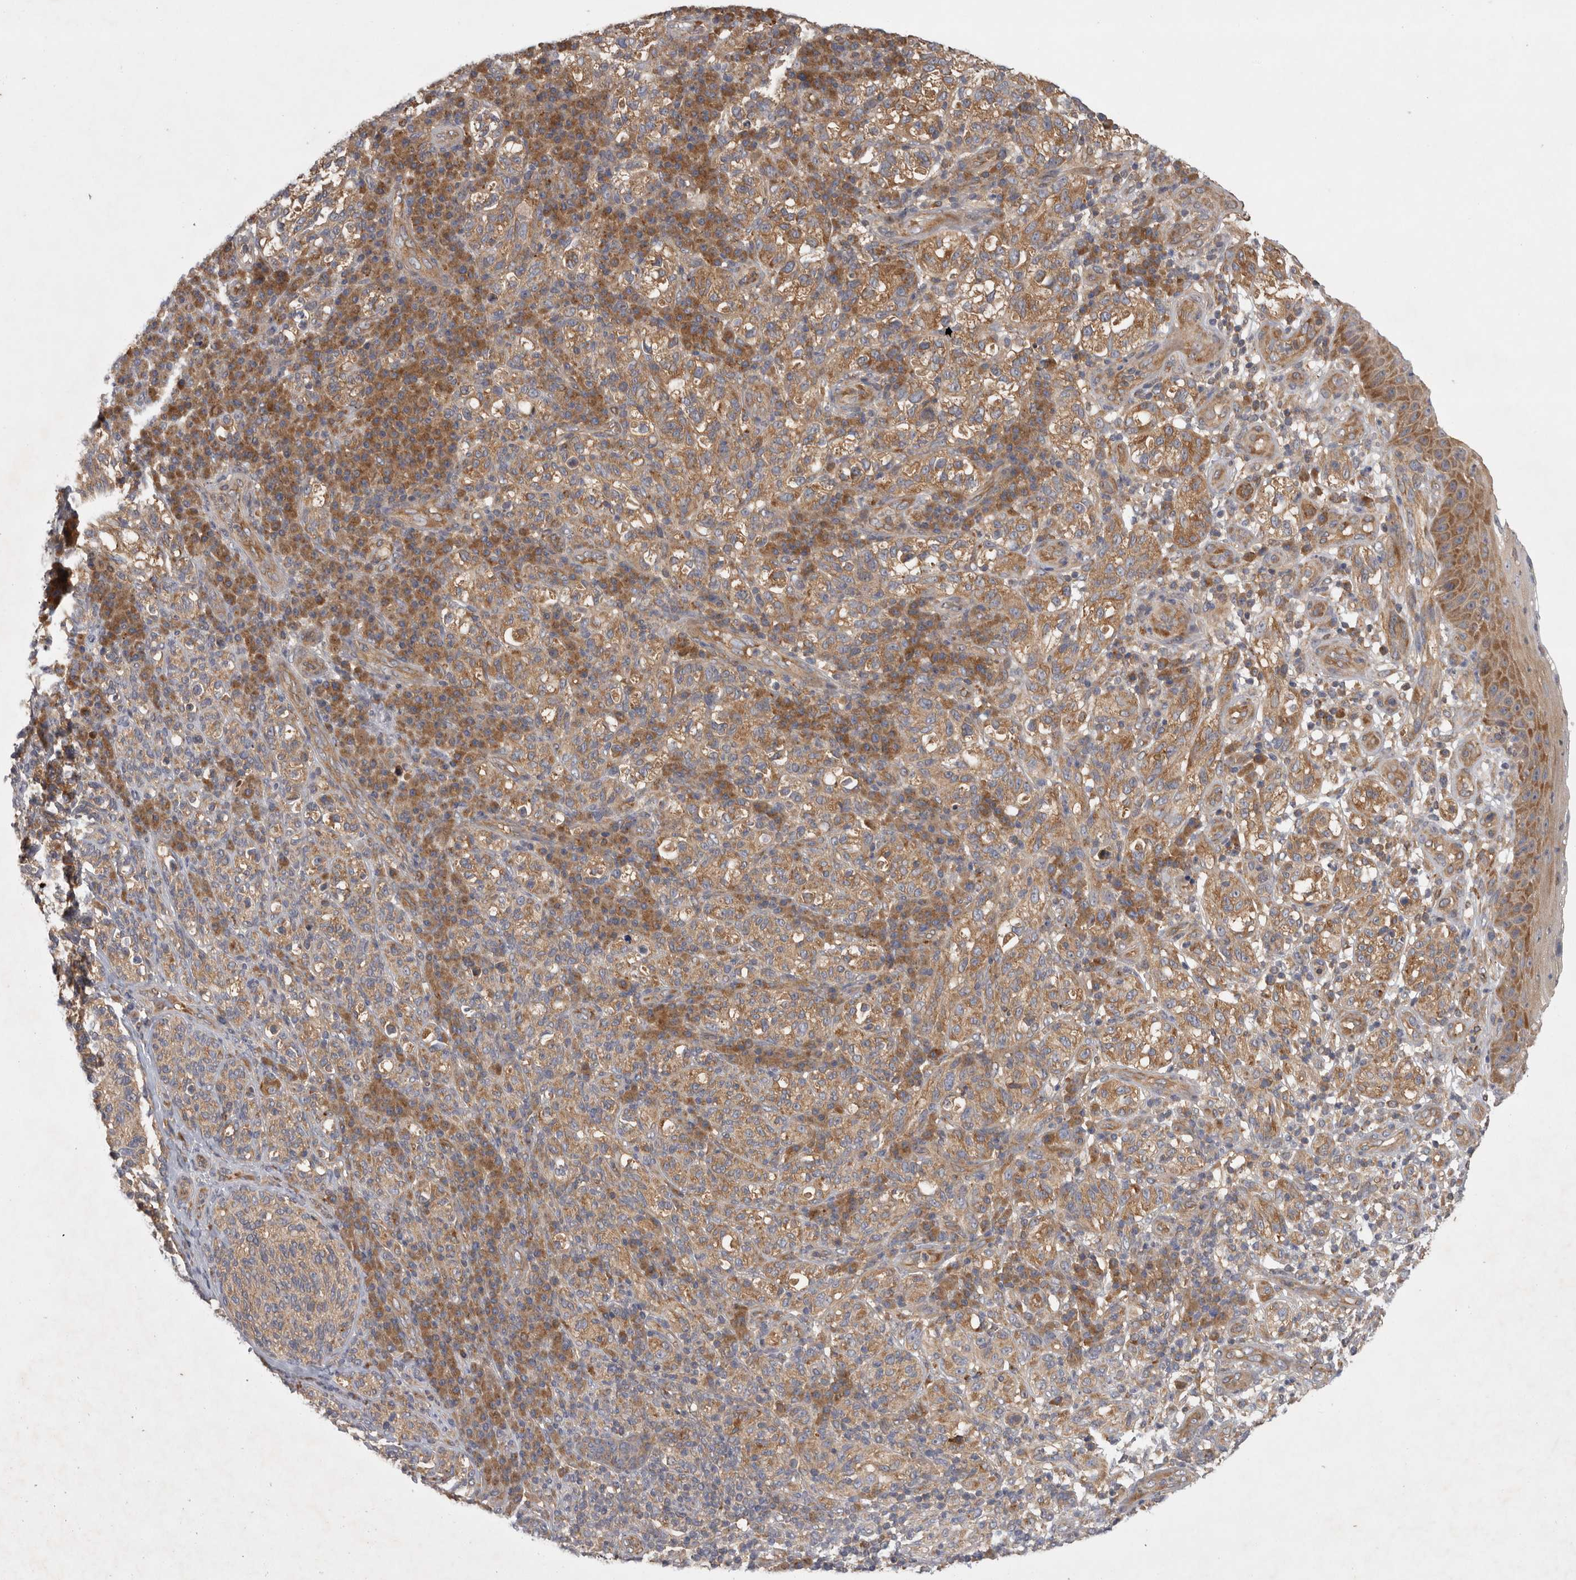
{"staining": {"intensity": "moderate", "quantity": ">75%", "location": "cytoplasmic/membranous"}, "tissue": "melanoma", "cell_type": "Tumor cells", "image_type": "cancer", "snomed": [{"axis": "morphology", "description": "Malignant melanoma, NOS"}, {"axis": "topography", "description": "Skin"}], "caption": "Human malignant melanoma stained with a protein marker displays moderate staining in tumor cells.", "gene": "C1orf109", "patient": {"sex": "female", "age": 73}}